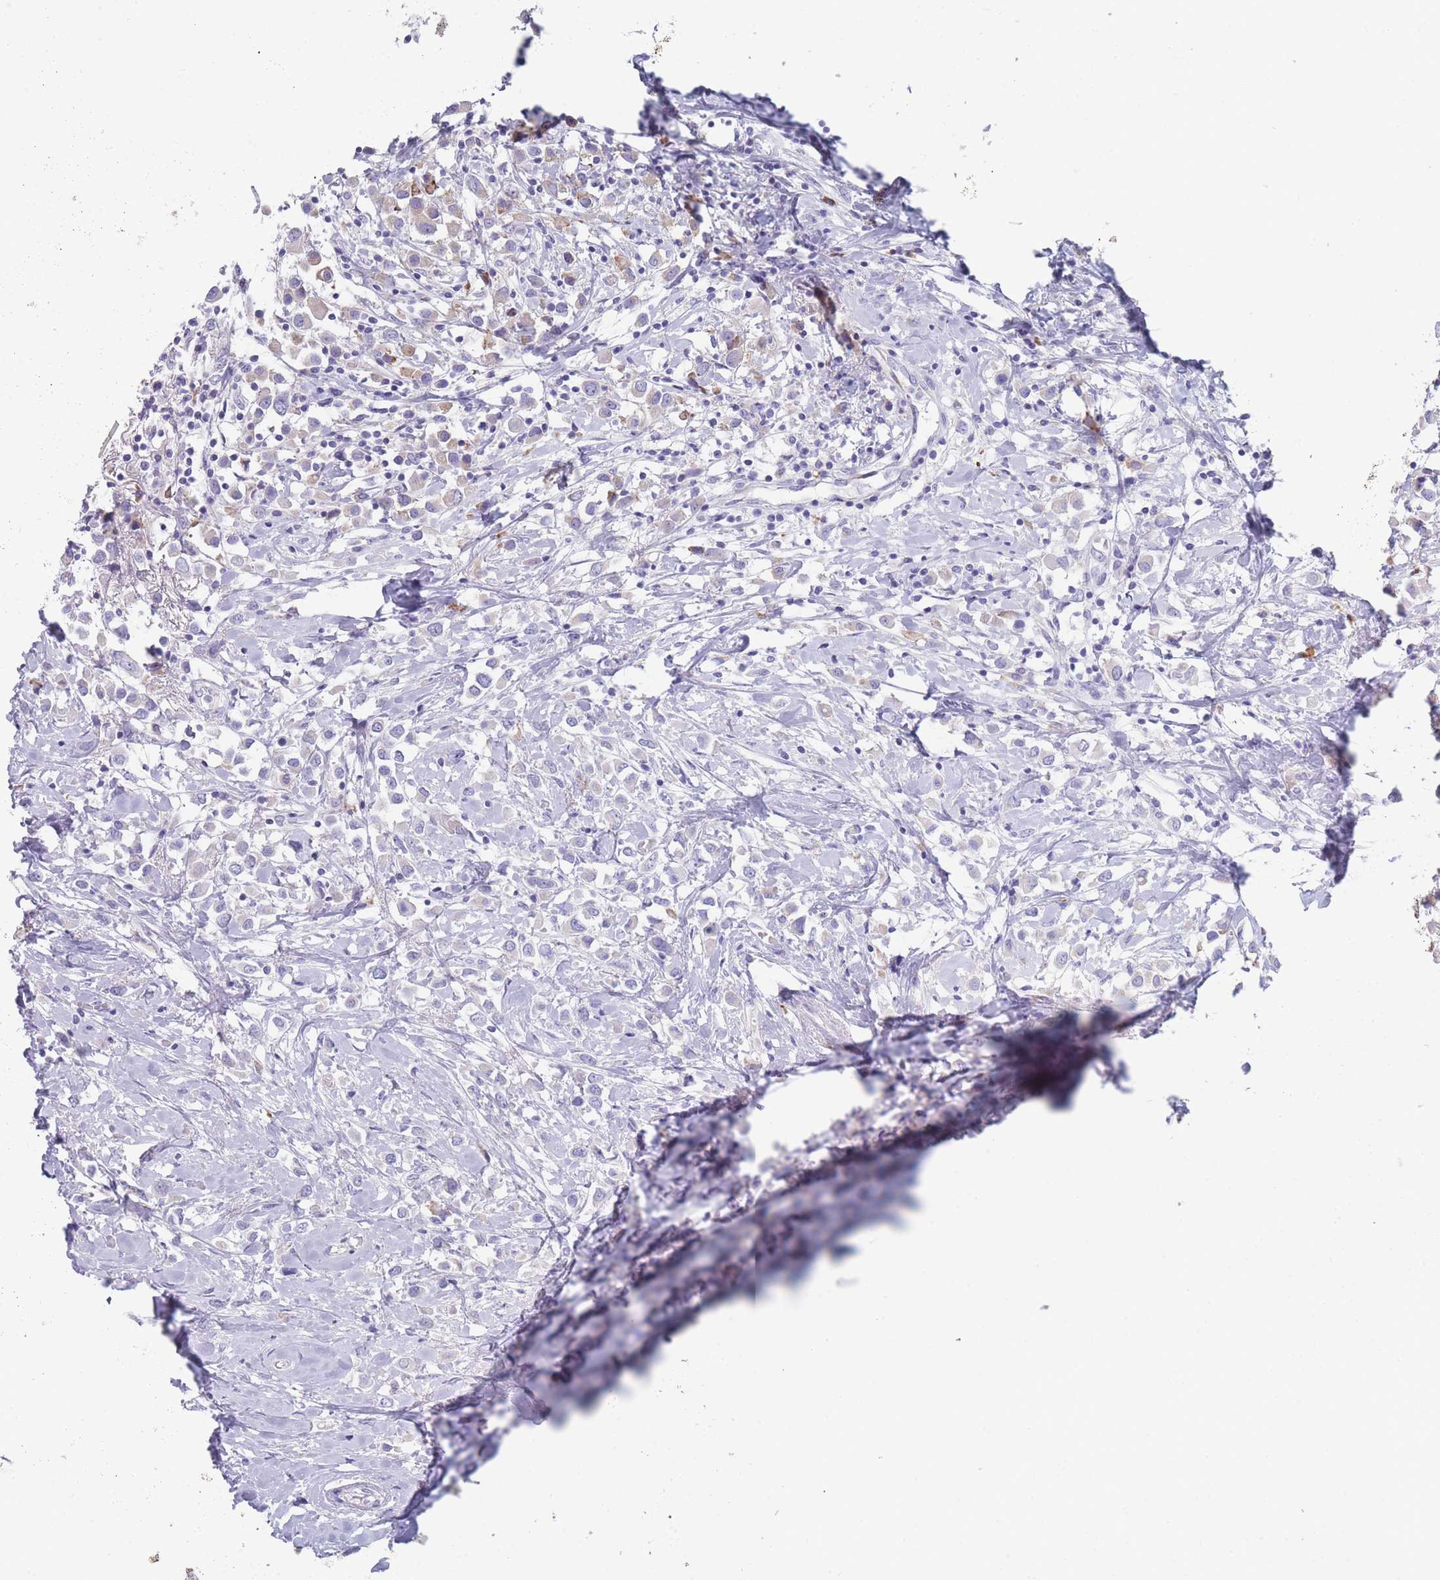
{"staining": {"intensity": "weak", "quantity": "<25%", "location": "cytoplasmic/membranous"}, "tissue": "breast cancer", "cell_type": "Tumor cells", "image_type": "cancer", "snomed": [{"axis": "morphology", "description": "Duct carcinoma"}, {"axis": "topography", "description": "Breast"}], "caption": "A micrograph of breast cancer (invasive ductal carcinoma) stained for a protein reveals no brown staining in tumor cells.", "gene": "ST8SIA5", "patient": {"sex": "female", "age": 61}}